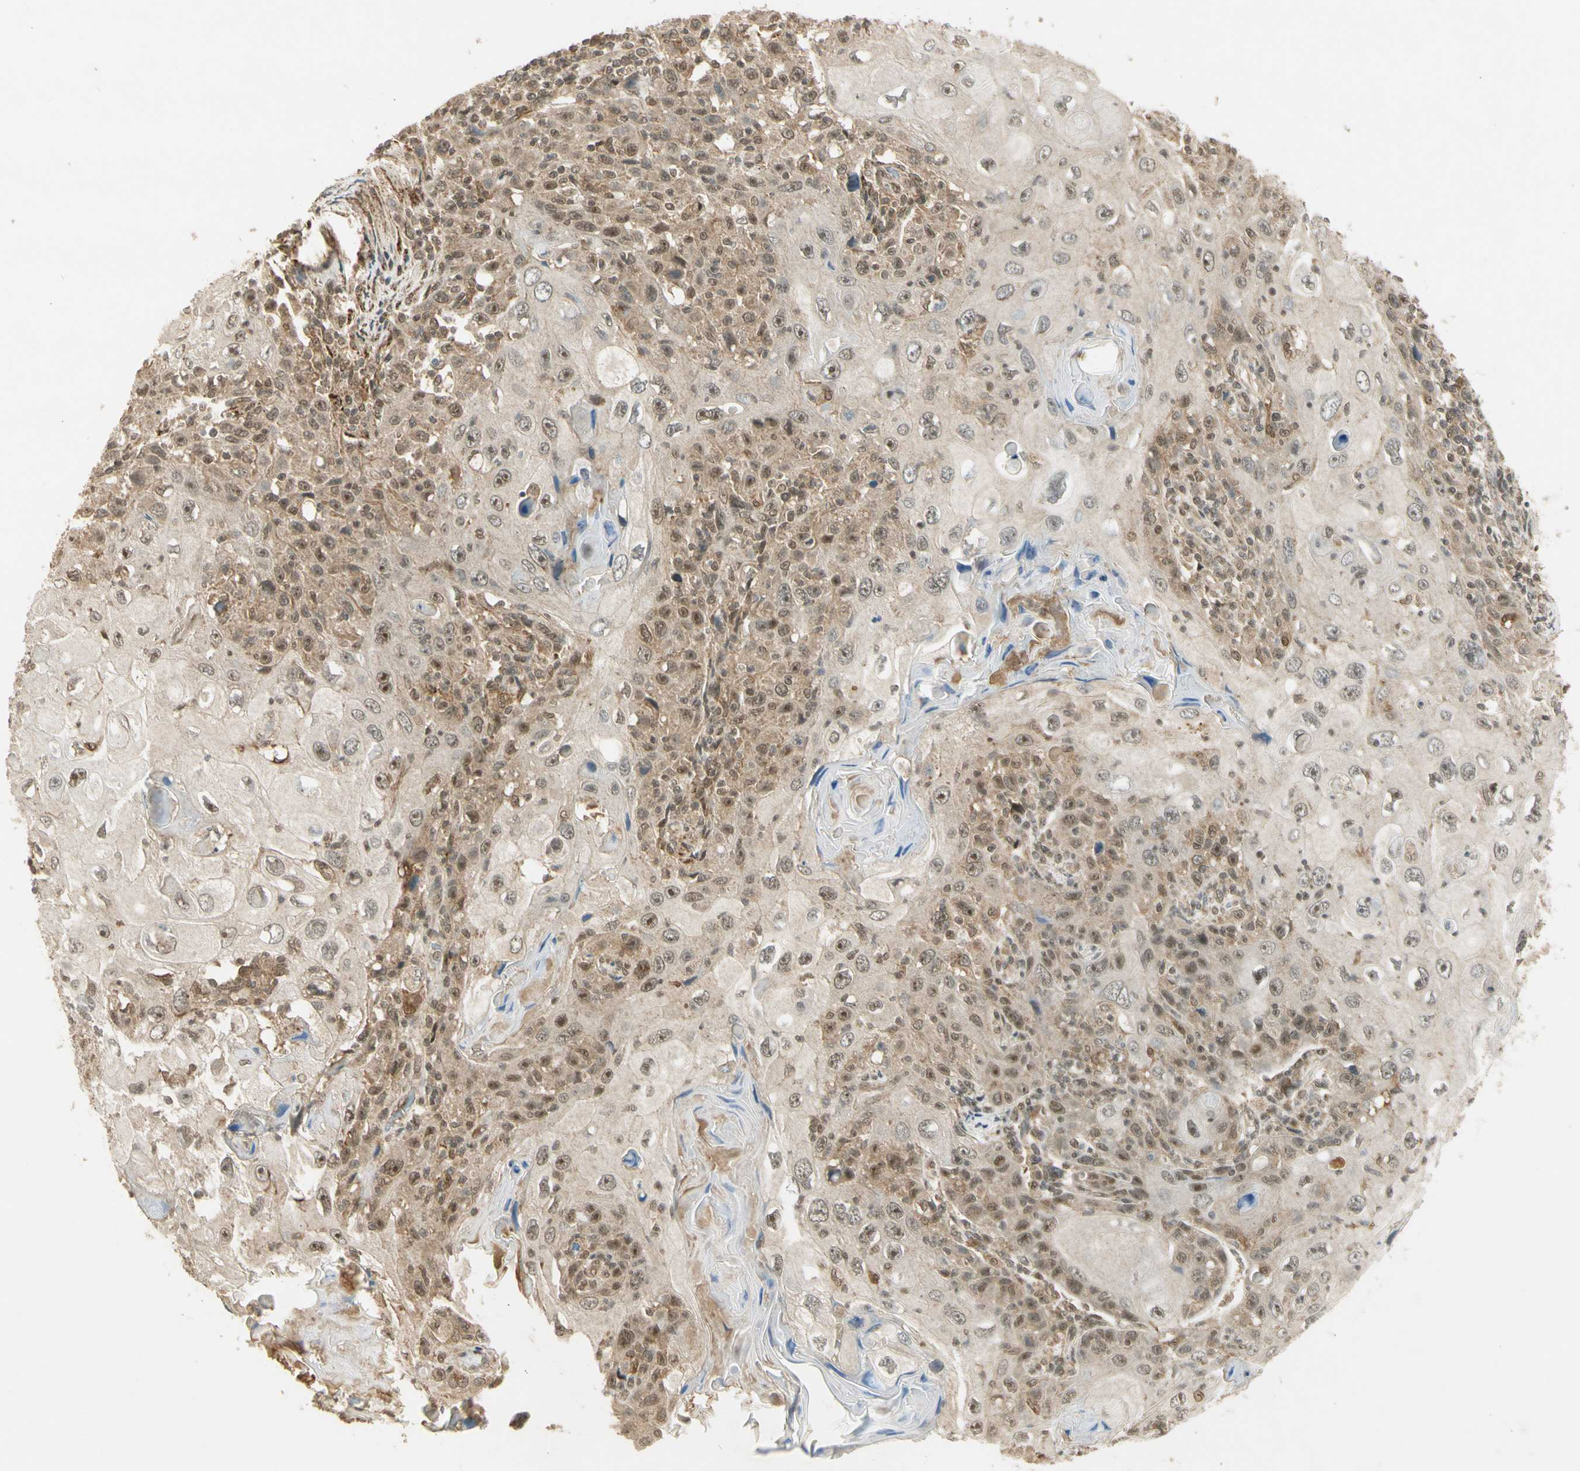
{"staining": {"intensity": "moderate", "quantity": ">75%", "location": "cytoplasmic/membranous,nuclear"}, "tissue": "skin cancer", "cell_type": "Tumor cells", "image_type": "cancer", "snomed": [{"axis": "morphology", "description": "Squamous cell carcinoma, NOS"}, {"axis": "topography", "description": "Skin"}], "caption": "Immunohistochemistry photomicrograph of skin squamous cell carcinoma stained for a protein (brown), which shows medium levels of moderate cytoplasmic/membranous and nuclear expression in approximately >75% of tumor cells.", "gene": "ZNF135", "patient": {"sex": "female", "age": 88}}